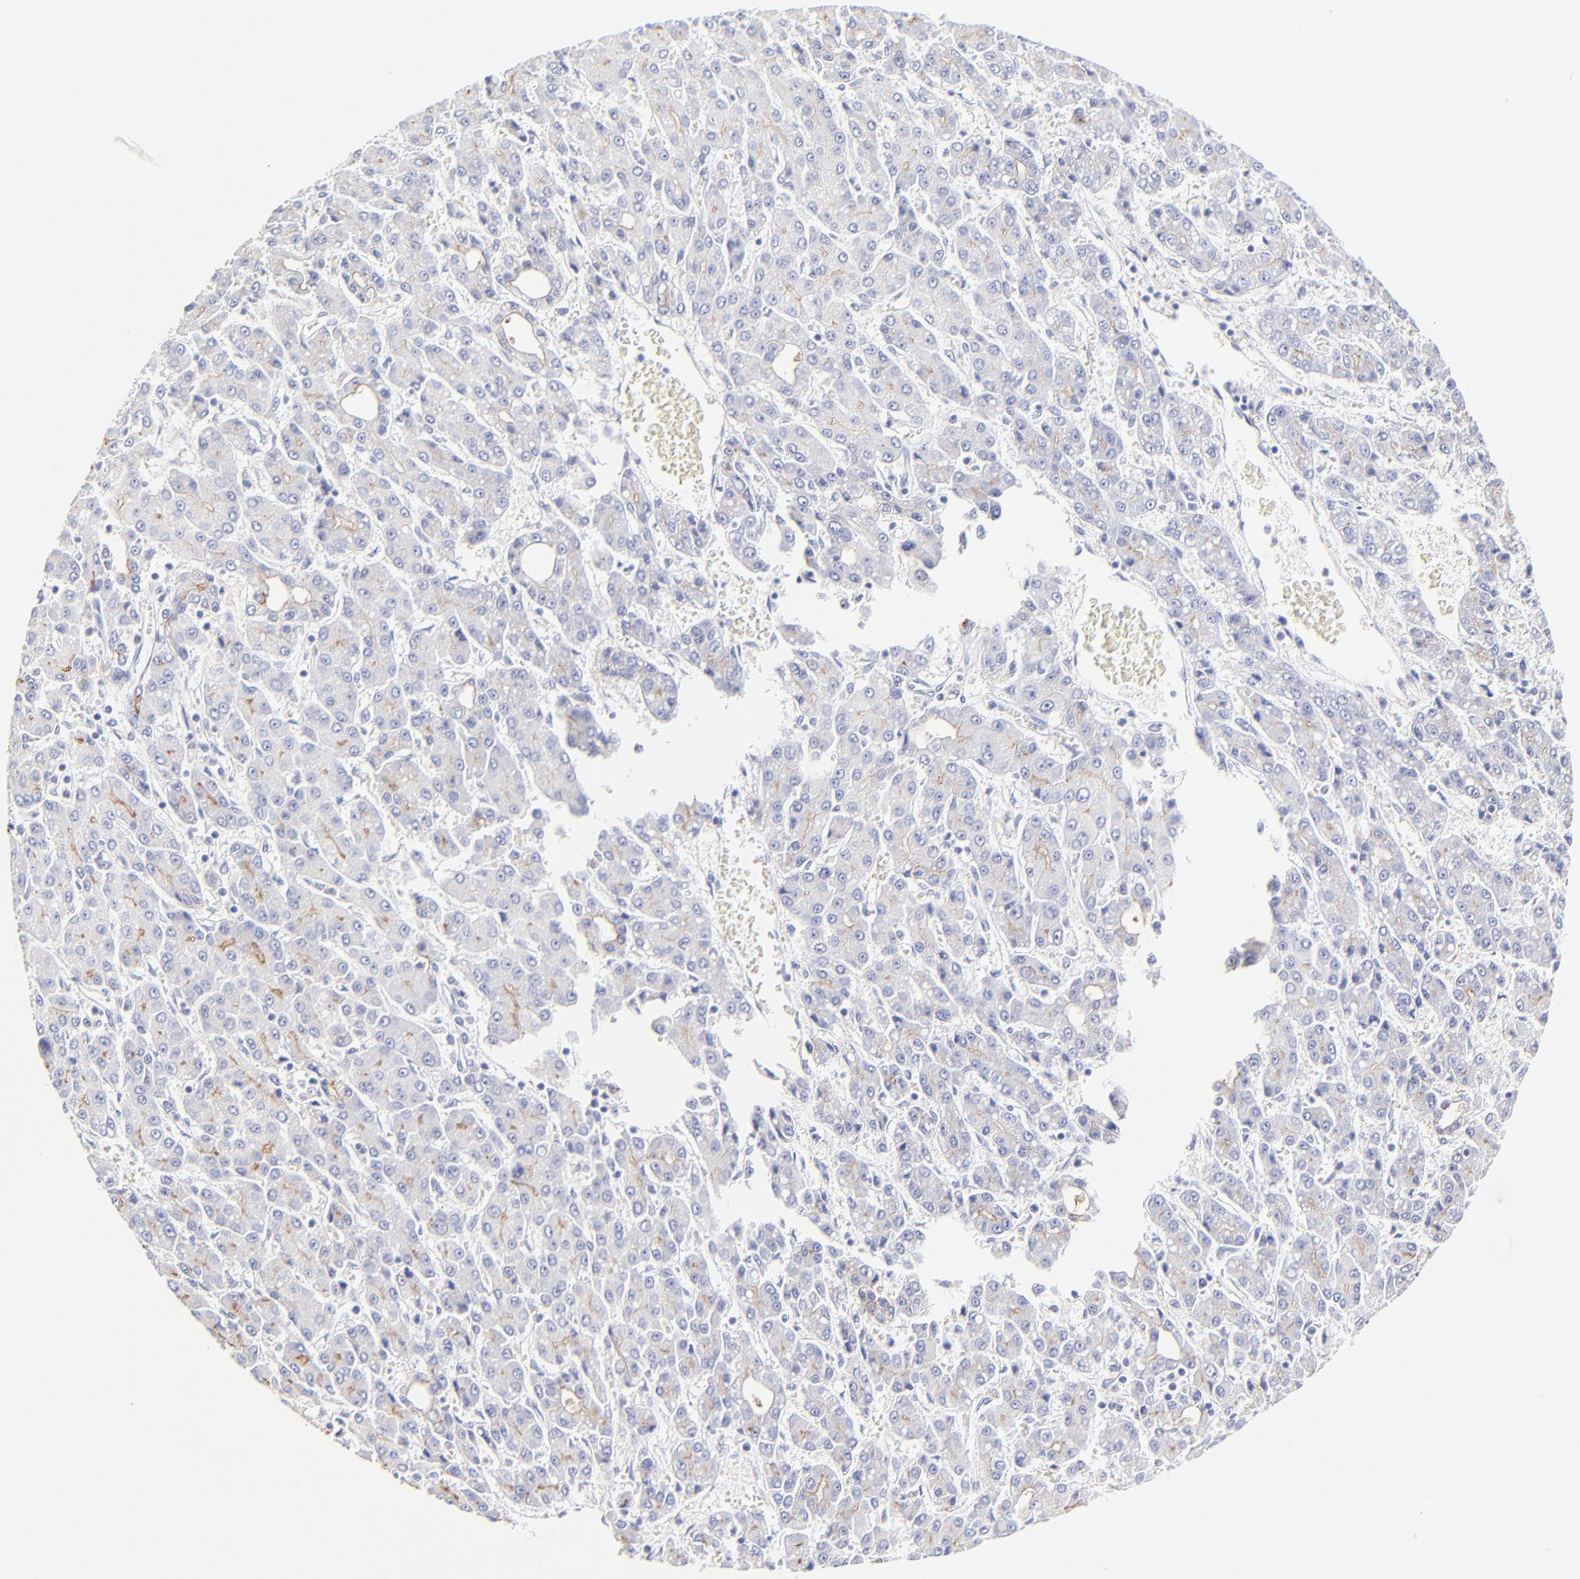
{"staining": {"intensity": "negative", "quantity": "none", "location": "none"}, "tissue": "liver cancer", "cell_type": "Tumor cells", "image_type": "cancer", "snomed": [{"axis": "morphology", "description": "Carcinoma, Hepatocellular, NOS"}, {"axis": "topography", "description": "Liver"}], "caption": "Hepatocellular carcinoma (liver) was stained to show a protein in brown. There is no significant positivity in tumor cells.", "gene": "ASB9", "patient": {"sex": "male", "age": 69}}